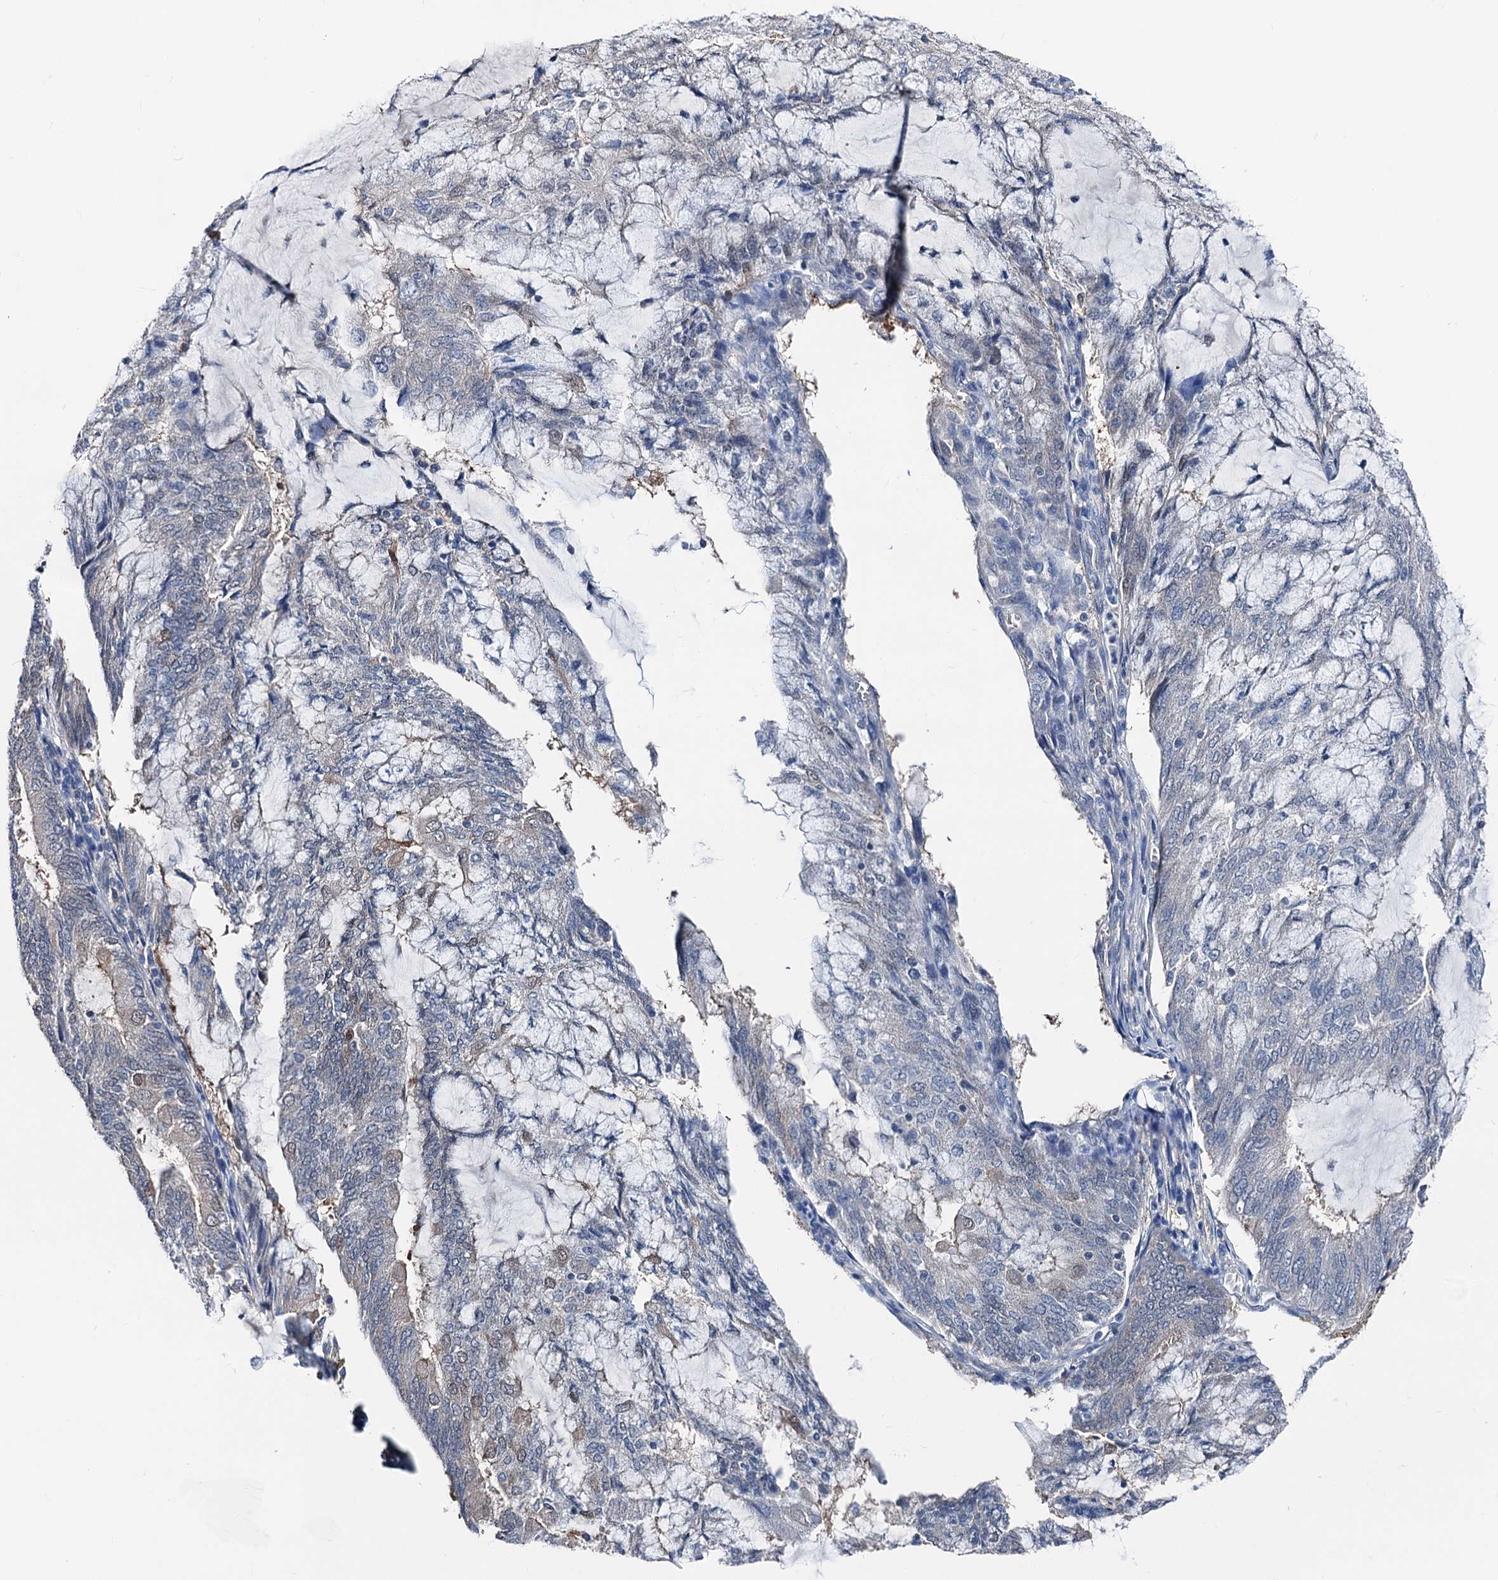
{"staining": {"intensity": "weak", "quantity": "<25%", "location": "nuclear"}, "tissue": "endometrial cancer", "cell_type": "Tumor cells", "image_type": "cancer", "snomed": [{"axis": "morphology", "description": "Adenocarcinoma, NOS"}, {"axis": "topography", "description": "Endometrium"}], "caption": "Endometrial cancer was stained to show a protein in brown. There is no significant positivity in tumor cells.", "gene": "GLO1", "patient": {"sex": "female", "age": 81}}